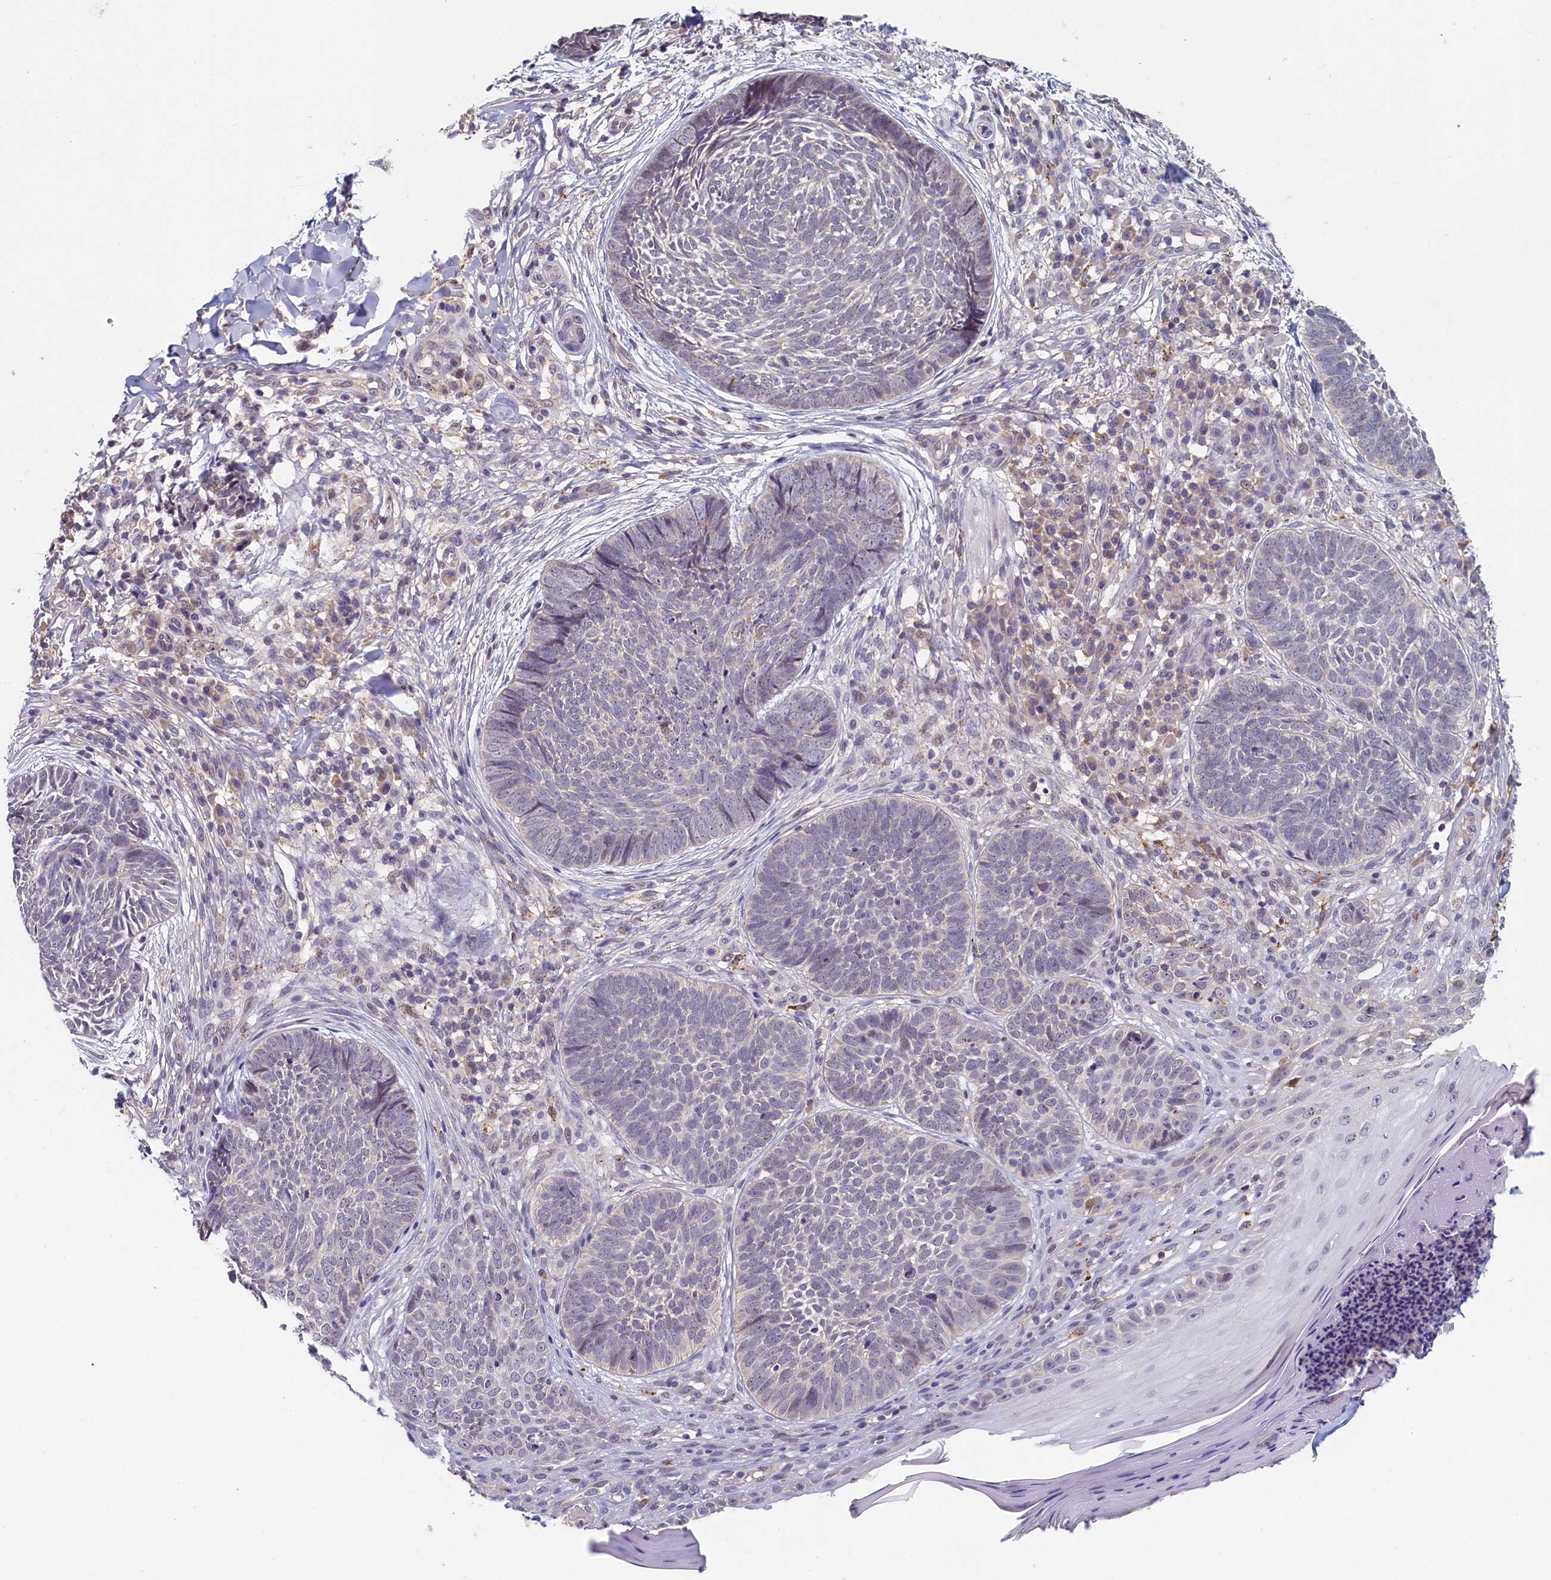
{"staining": {"intensity": "negative", "quantity": "none", "location": "none"}, "tissue": "skin cancer", "cell_type": "Tumor cells", "image_type": "cancer", "snomed": [{"axis": "morphology", "description": "Basal cell carcinoma"}, {"axis": "topography", "description": "Skin"}], "caption": "The immunohistochemistry micrograph has no significant staining in tumor cells of skin cancer tissue.", "gene": "NUBP2", "patient": {"sex": "female", "age": 61}}